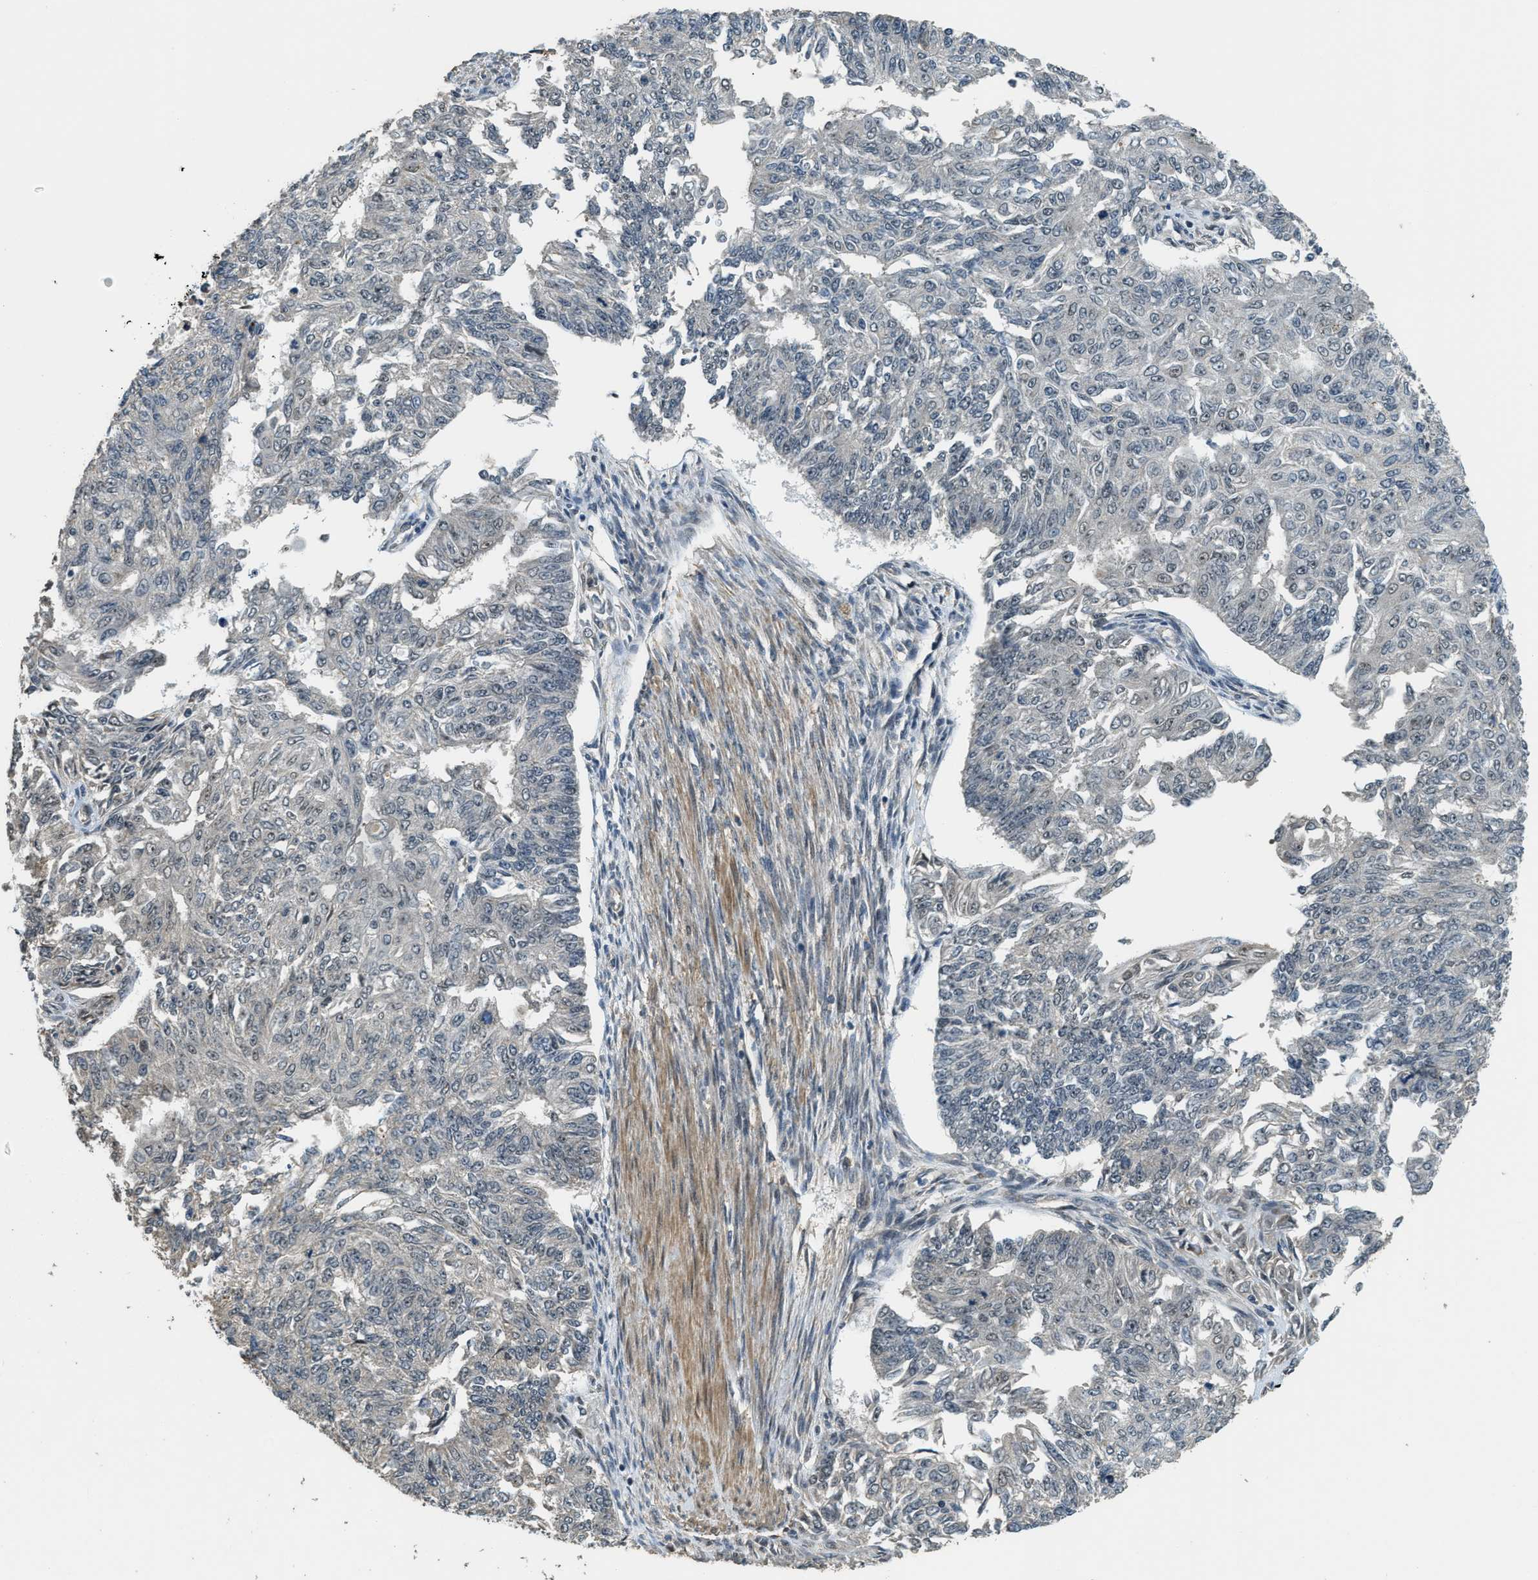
{"staining": {"intensity": "negative", "quantity": "none", "location": "none"}, "tissue": "endometrial cancer", "cell_type": "Tumor cells", "image_type": "cancer", "snomed": [{"axis": "morphology", "description": "Adenocarcinoma, NOS"}, {"axis": "topography", "description": "Endometrium"}], "caption": "IHC photomicrograph of neoplastic tissue: adenocarcinoma (endometrial) stained with DAB reveals no significant protein expression in tumor cells.", "gene": "MED21", "patient": {"sex": "female", "age": 32}}